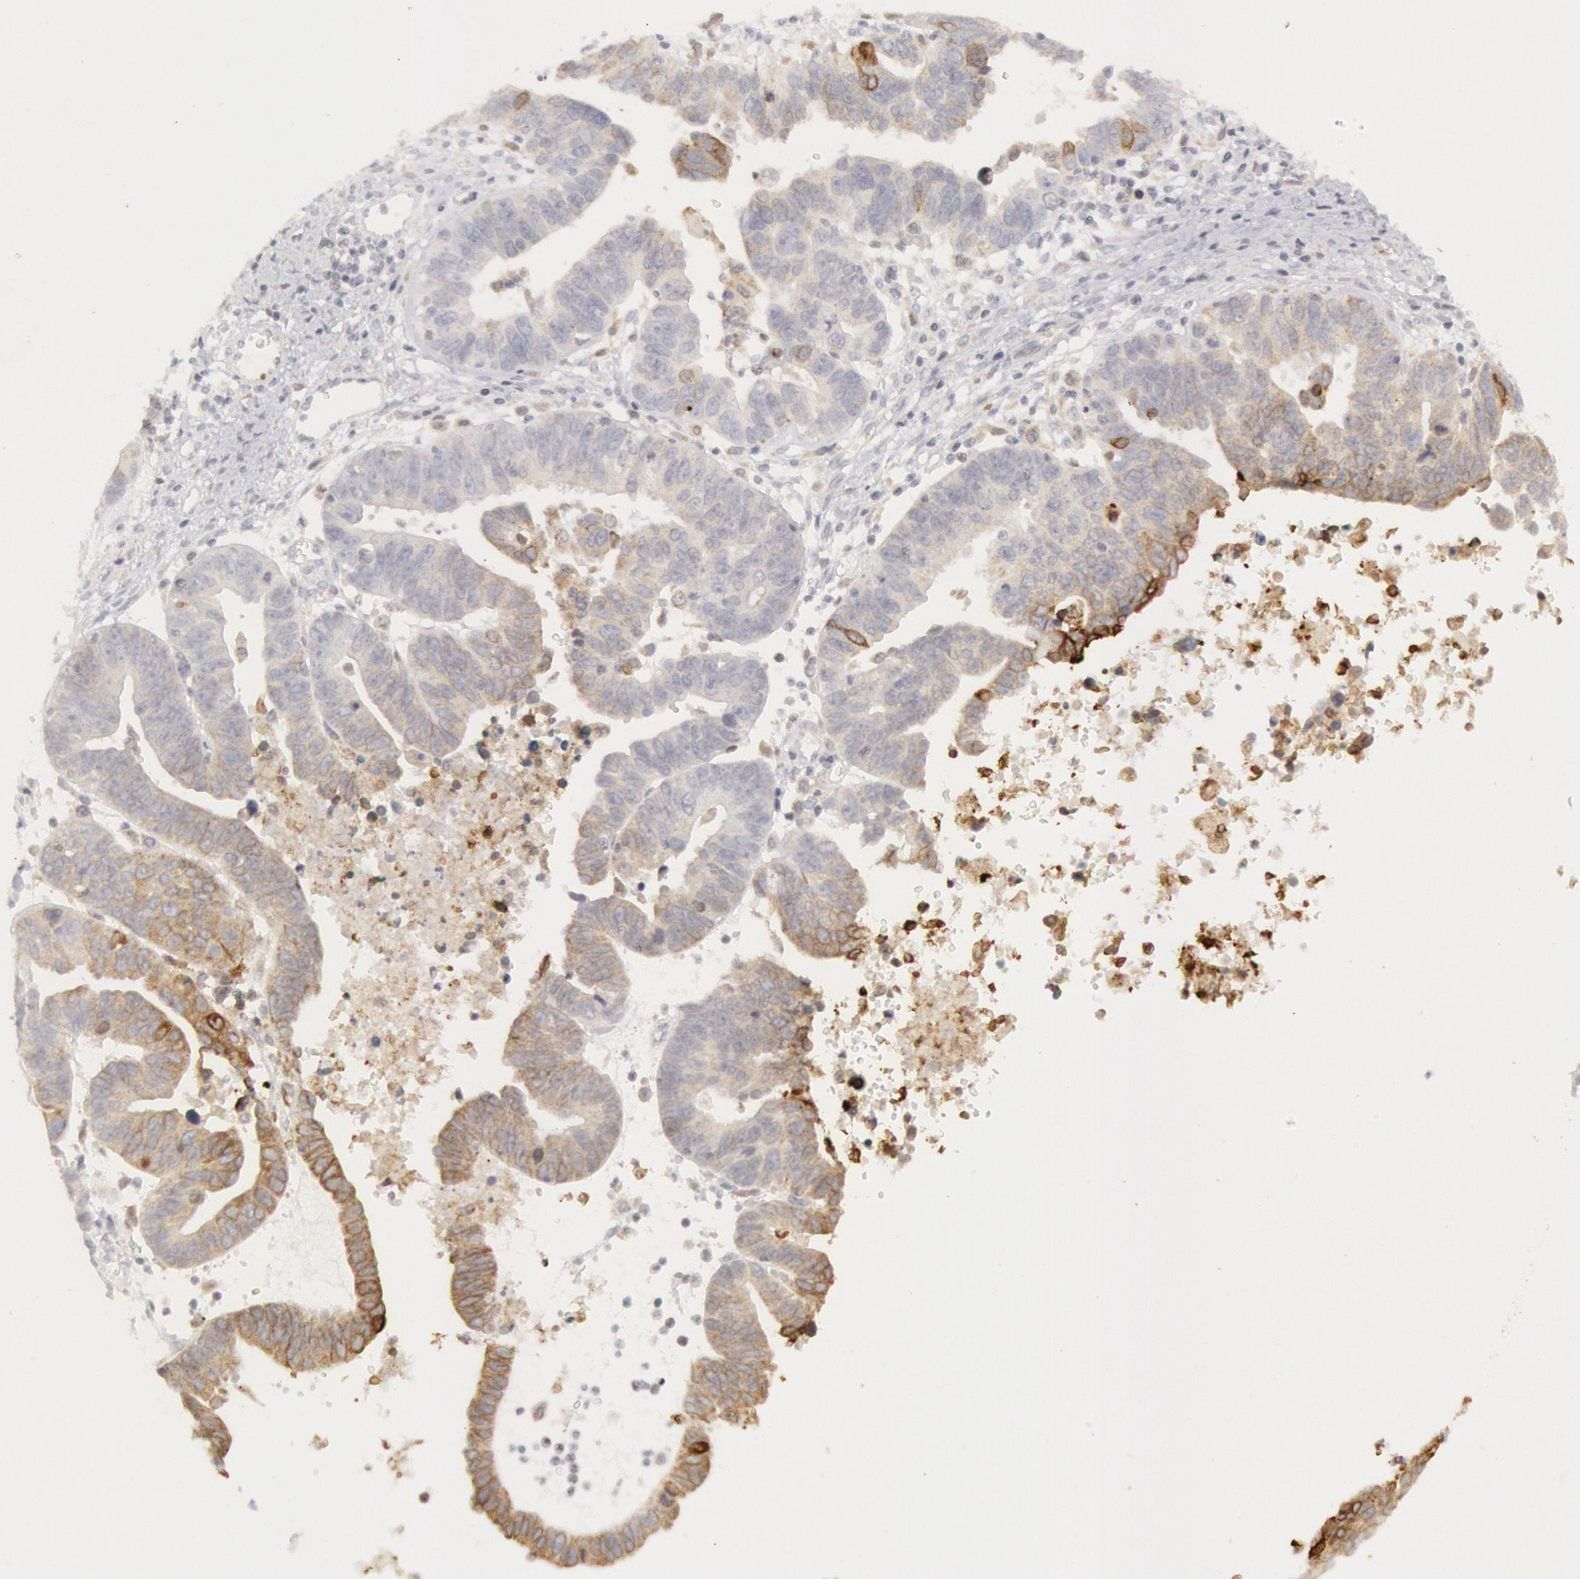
{"staining": {"intensity": "moderate", "quantity": "<25%", "location": "cytoplasmic/membranous"}, "tissue": "ovarian cancer", "cell_type": "Tumor cells", "image_type": "cancer", "snomed": [{"axis": "morphology", "description": "Carcinoma, endometroid"}, {"axis": "morphology", "description": "Cystadenocarcinoma, serous, NOS"}, {"axis": "topography", "description": "Ovary"}], "caption": "DAB immunohistochemical staining of ovarian endometroid carcinoma displays moderate cytoplasmic/membranous protein staining in approximately <25% of tumor cells.", "gene": "PTGS2", "patient": {"sex": "female", "age": 45}}